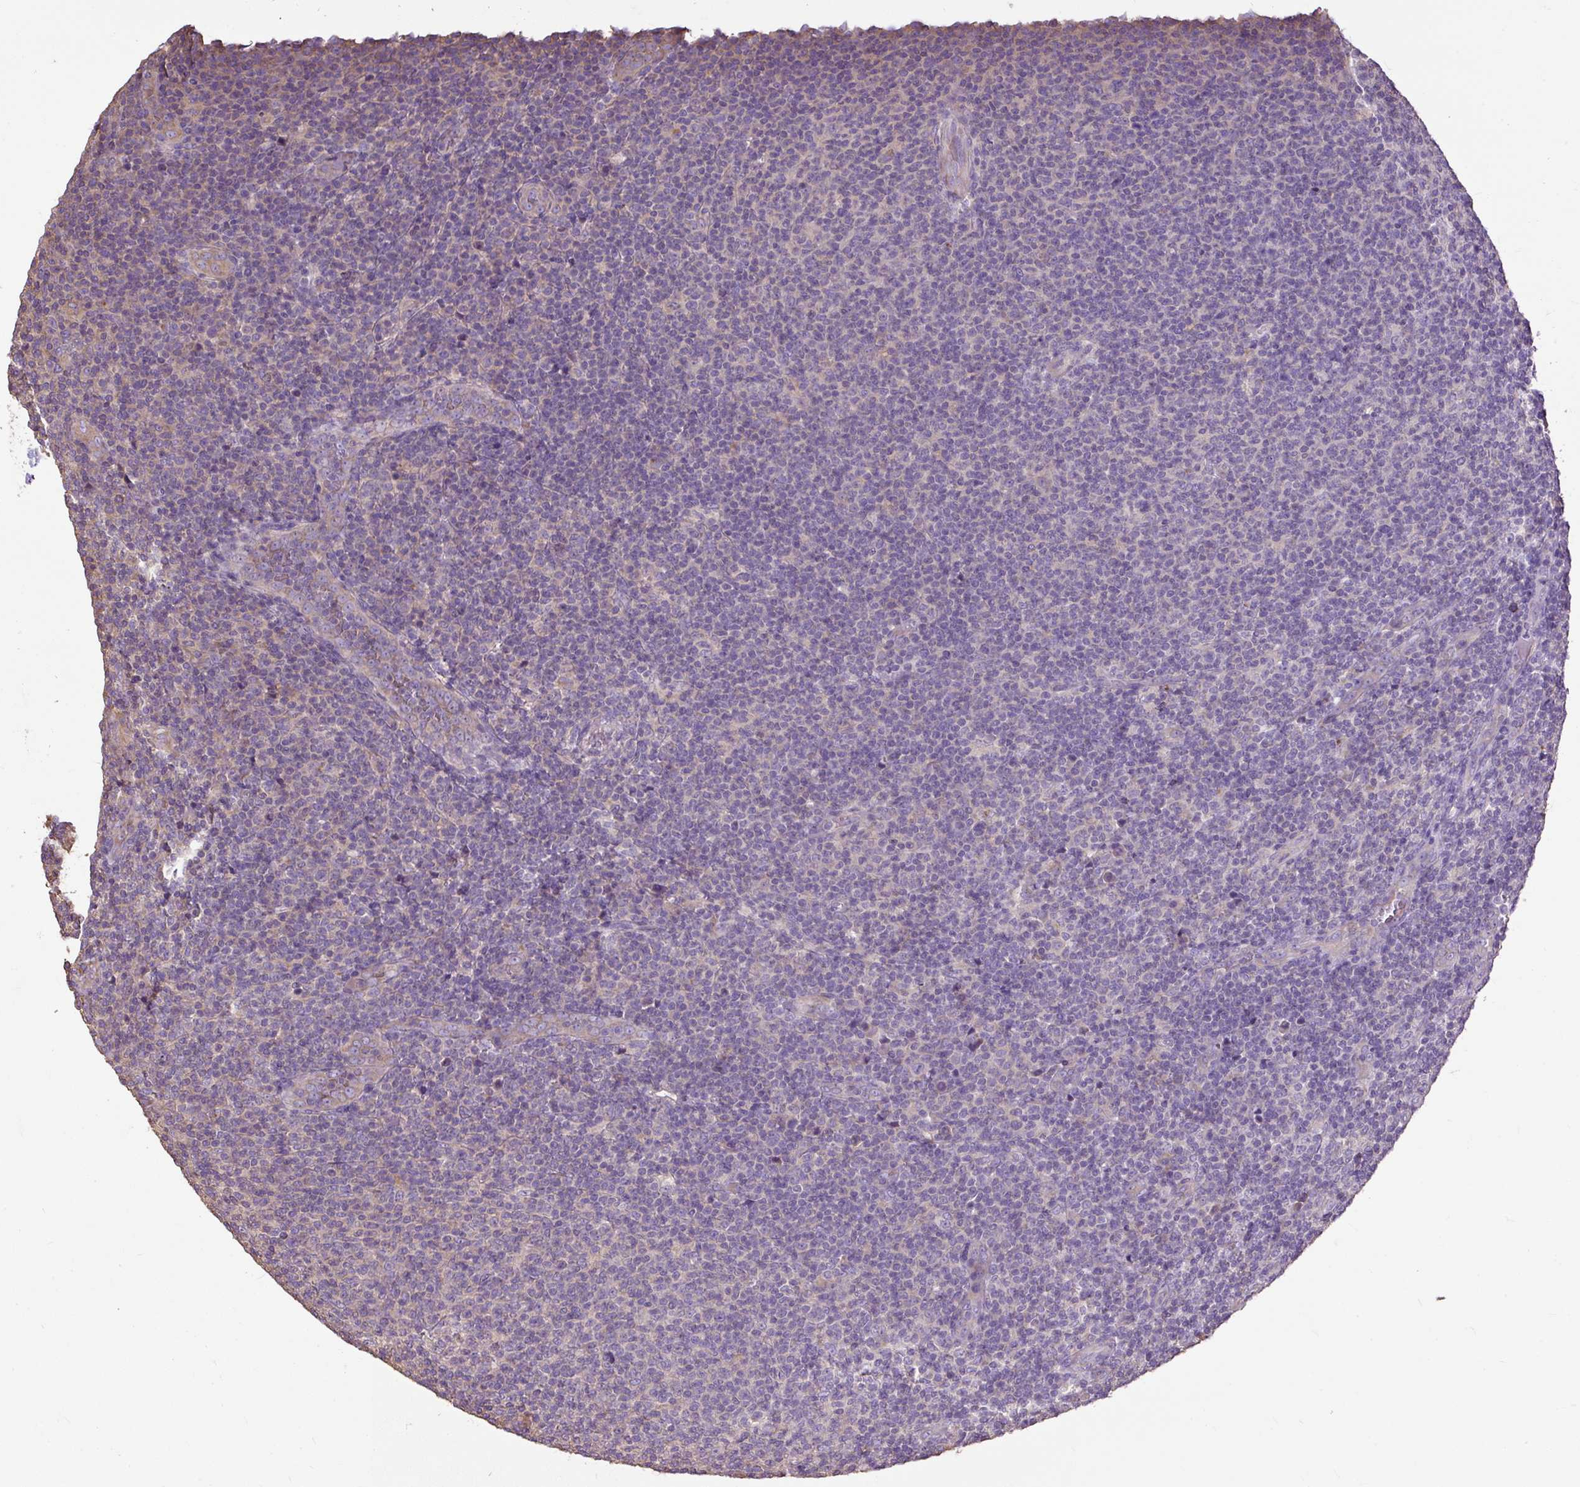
{"staining": {"intensity": "weak", "quantity": "<25%", "location": "cytoplasmic/membranous"}, "tissue": "lymphoma", "cell_type": "Tumor cells", "image_type": "cancer", "snomed": [{"axis": "morphology", "description": "Malignant lymphoma, non-Hodgkin's type, Low grade"}, {"axis": "topography", "description": "Lymph node"}], "caption": "Immunohistochemical staining of human malignant lymphoma, non-Hodgkin's type (low-grade) demonstrates no significant staining in tumor cells.", "gene": "PDIA2", "patient": {"sex": "male", "age": 66}}